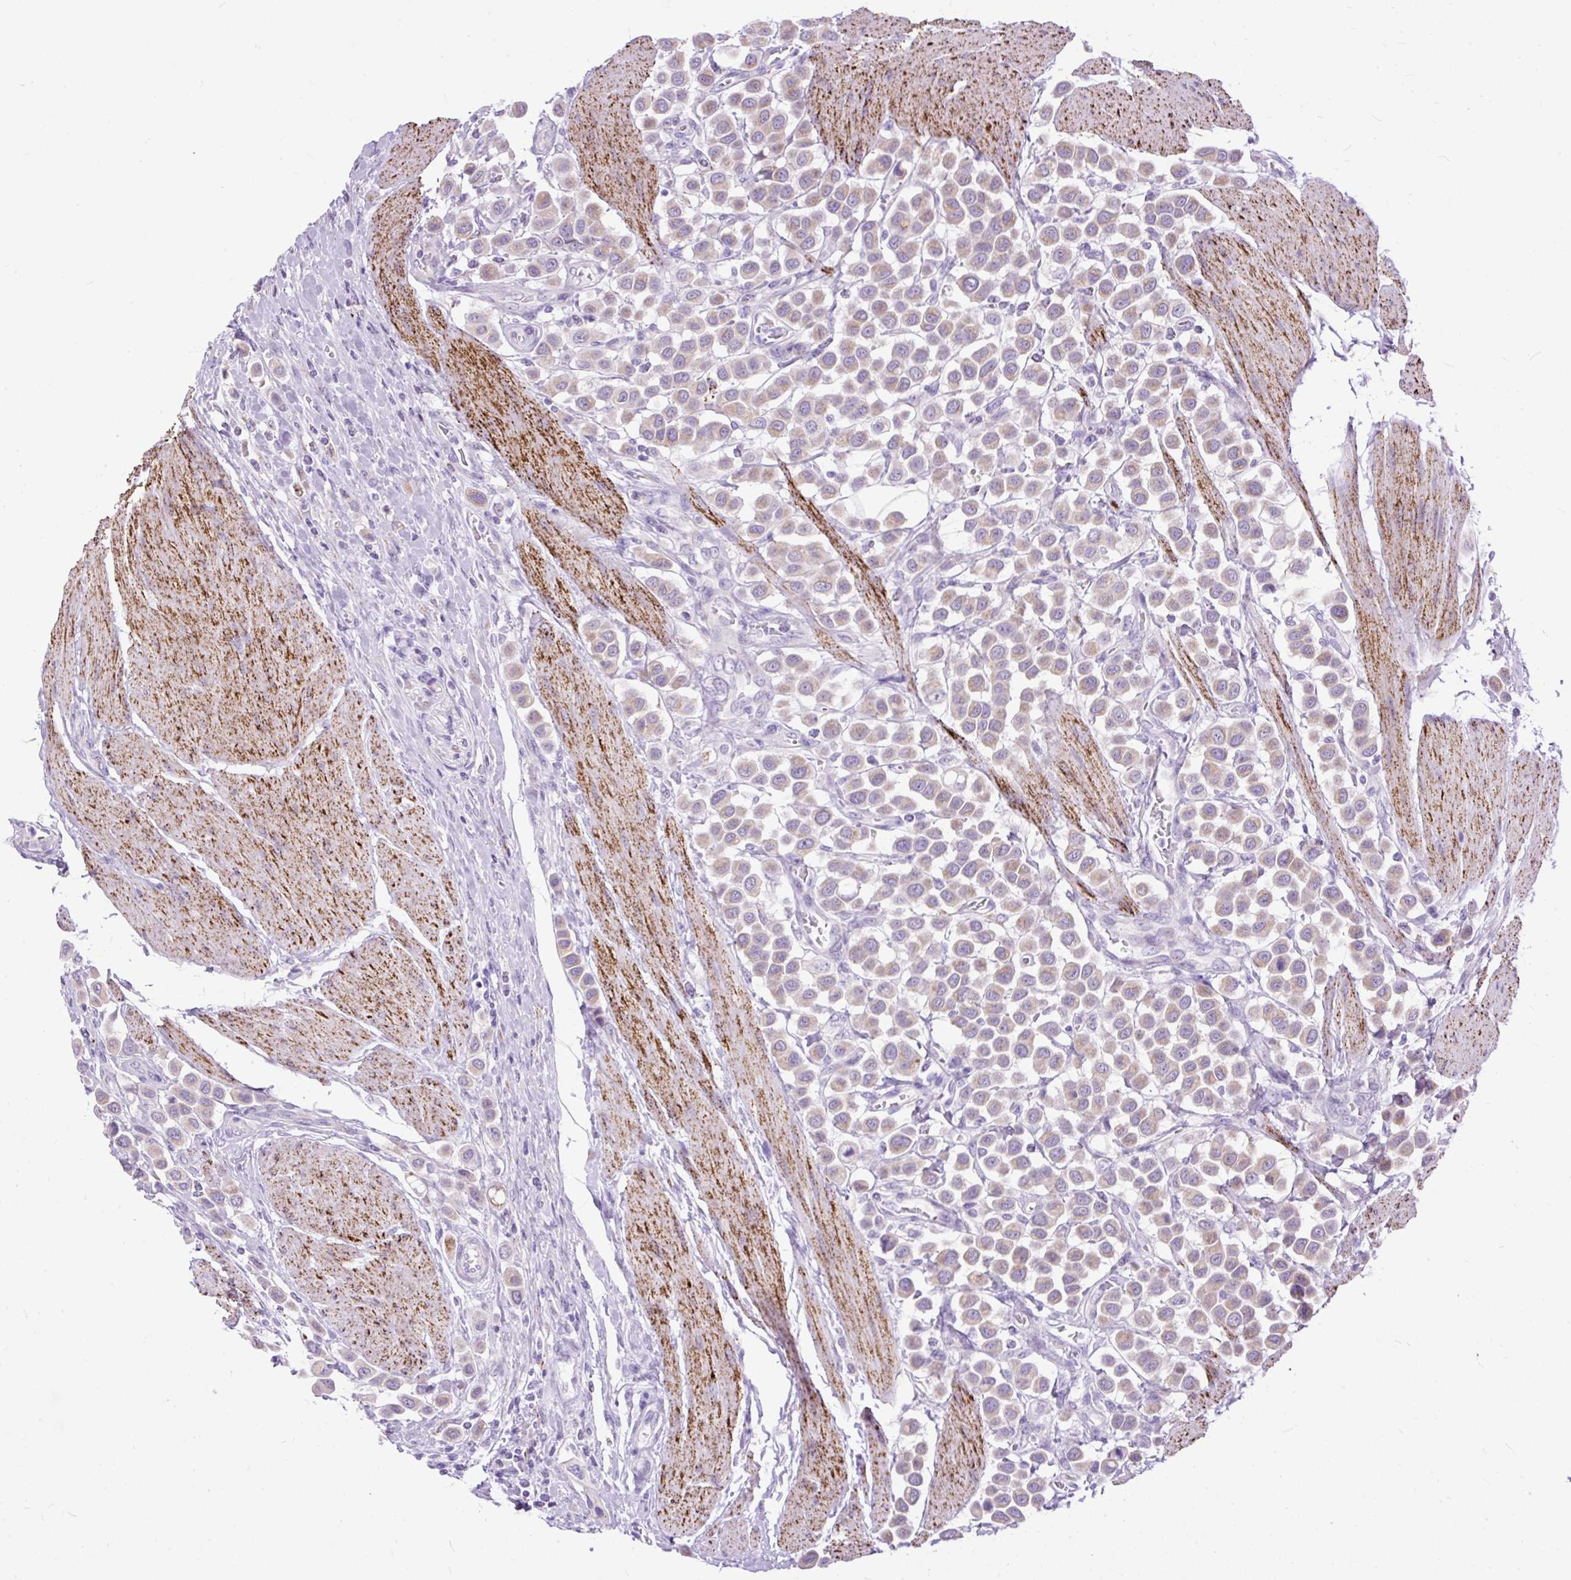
{"staining": {"intensity": "weak", "quantity": ">75%", "location": "cytoplasmic/membranous"}, "tissue": "urothelial cancer", "cell_type": "Tumor cells", "image_type": "cancer", "snomed": [{"axis": "morphology", "description": "Urothelial carcinoma, High grade"}, {"axis": "topography", "description": "Urinary bladder"}], "caption": "Urothelial carcinoma (high-grade) stained with immunohistochemistry displays weak cytoplasmic/membranous expression in approximately >75% of tumor cells.", "gene": "ZNF256", "patient": {"sex": "male", "age": 50}}